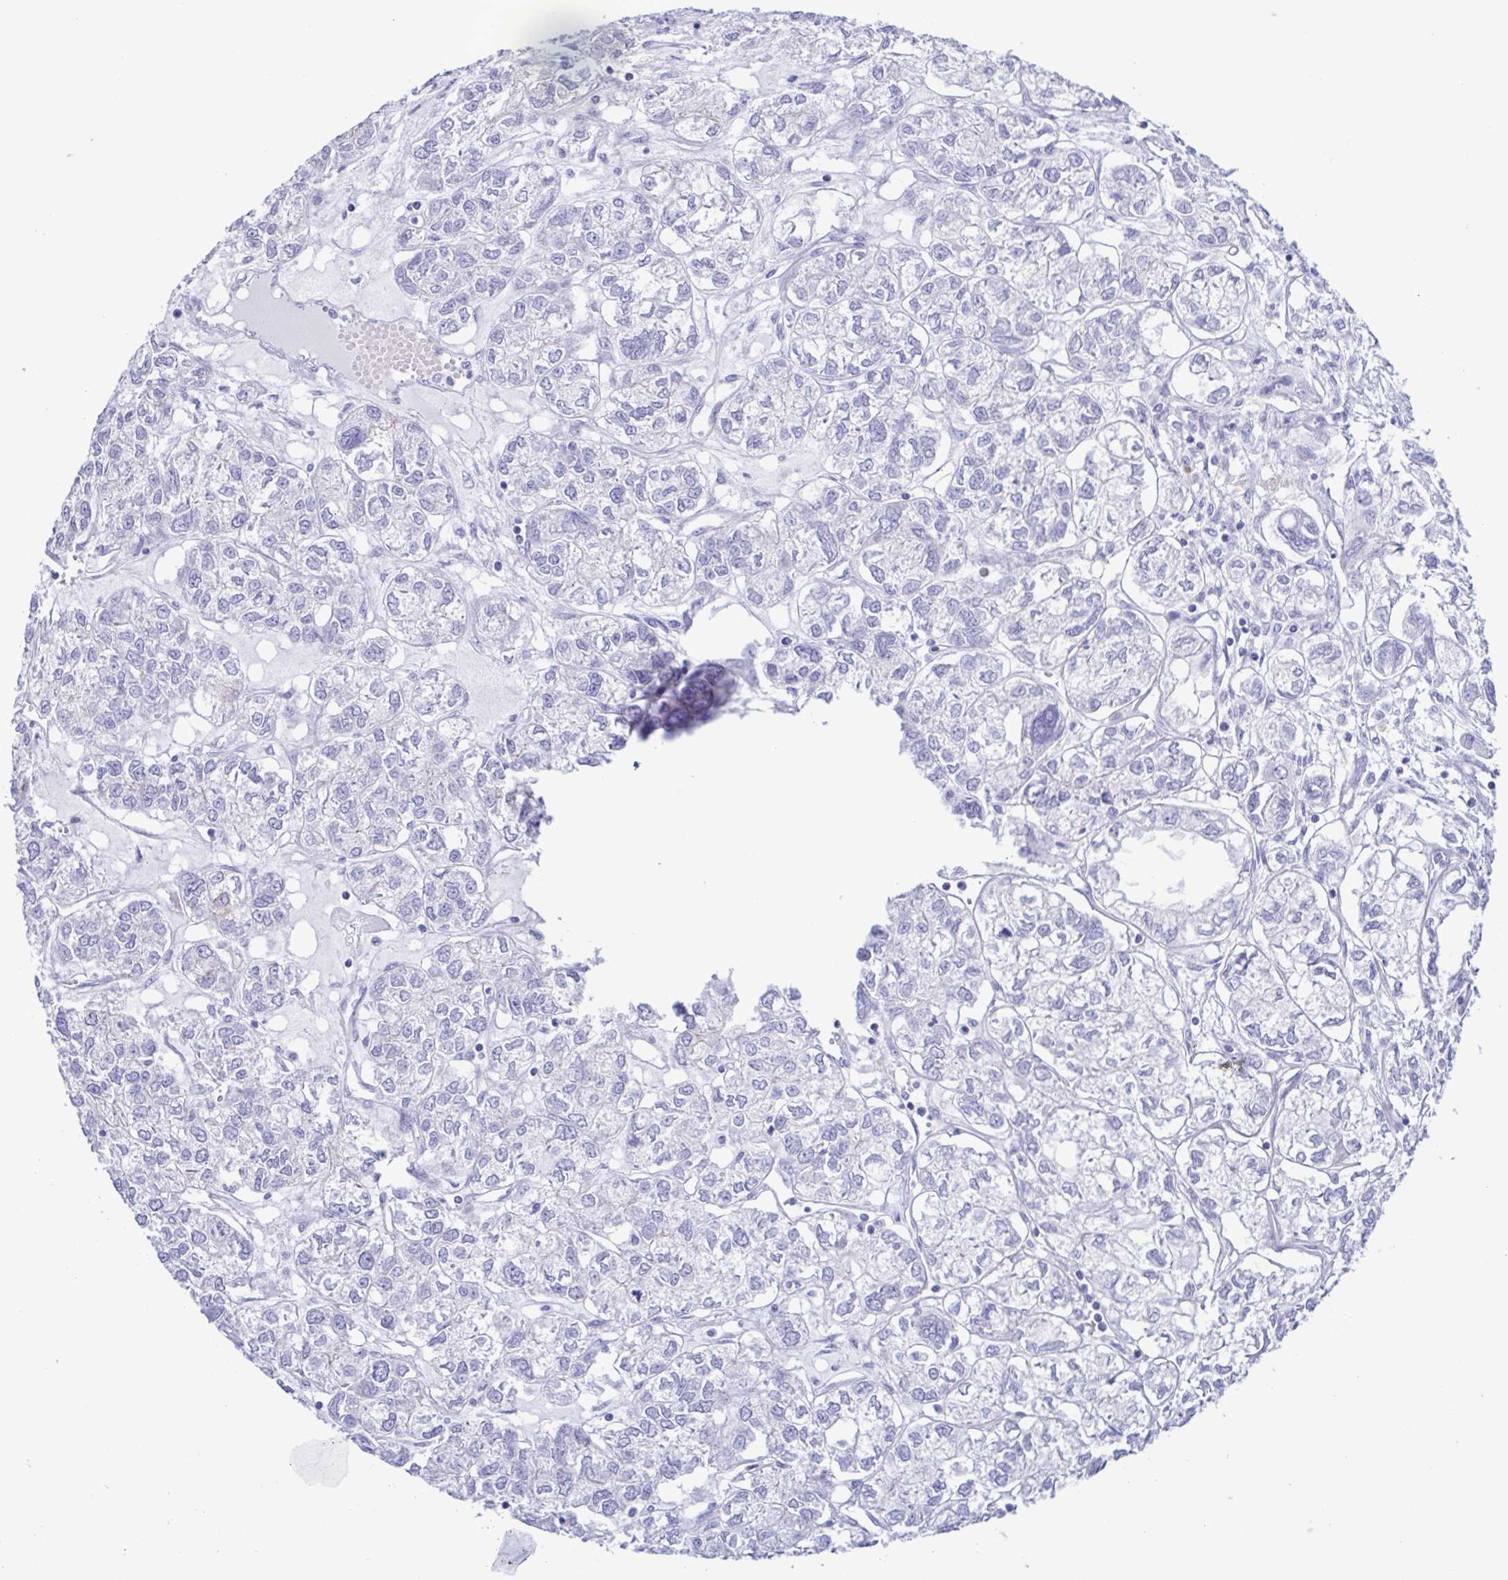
{"staining": {"intensity": "negative", "quantity": "none", "location": "none"}, "tissue": "ovarian cancer", "cell_type": "Tumor cells", "image_type": "cancer", "snomed": [{"axis": "morphology", "description": "Carcinoma, endometroid"}, {"axis": "topography", "description": "Ovary"}], "caption": "An image of human ovarian cancer (endometroid carcinoma) is negative for staining in tumor cells.", "gene": "CYP11A1", "patient": {"sex": "female", "age": 64}}